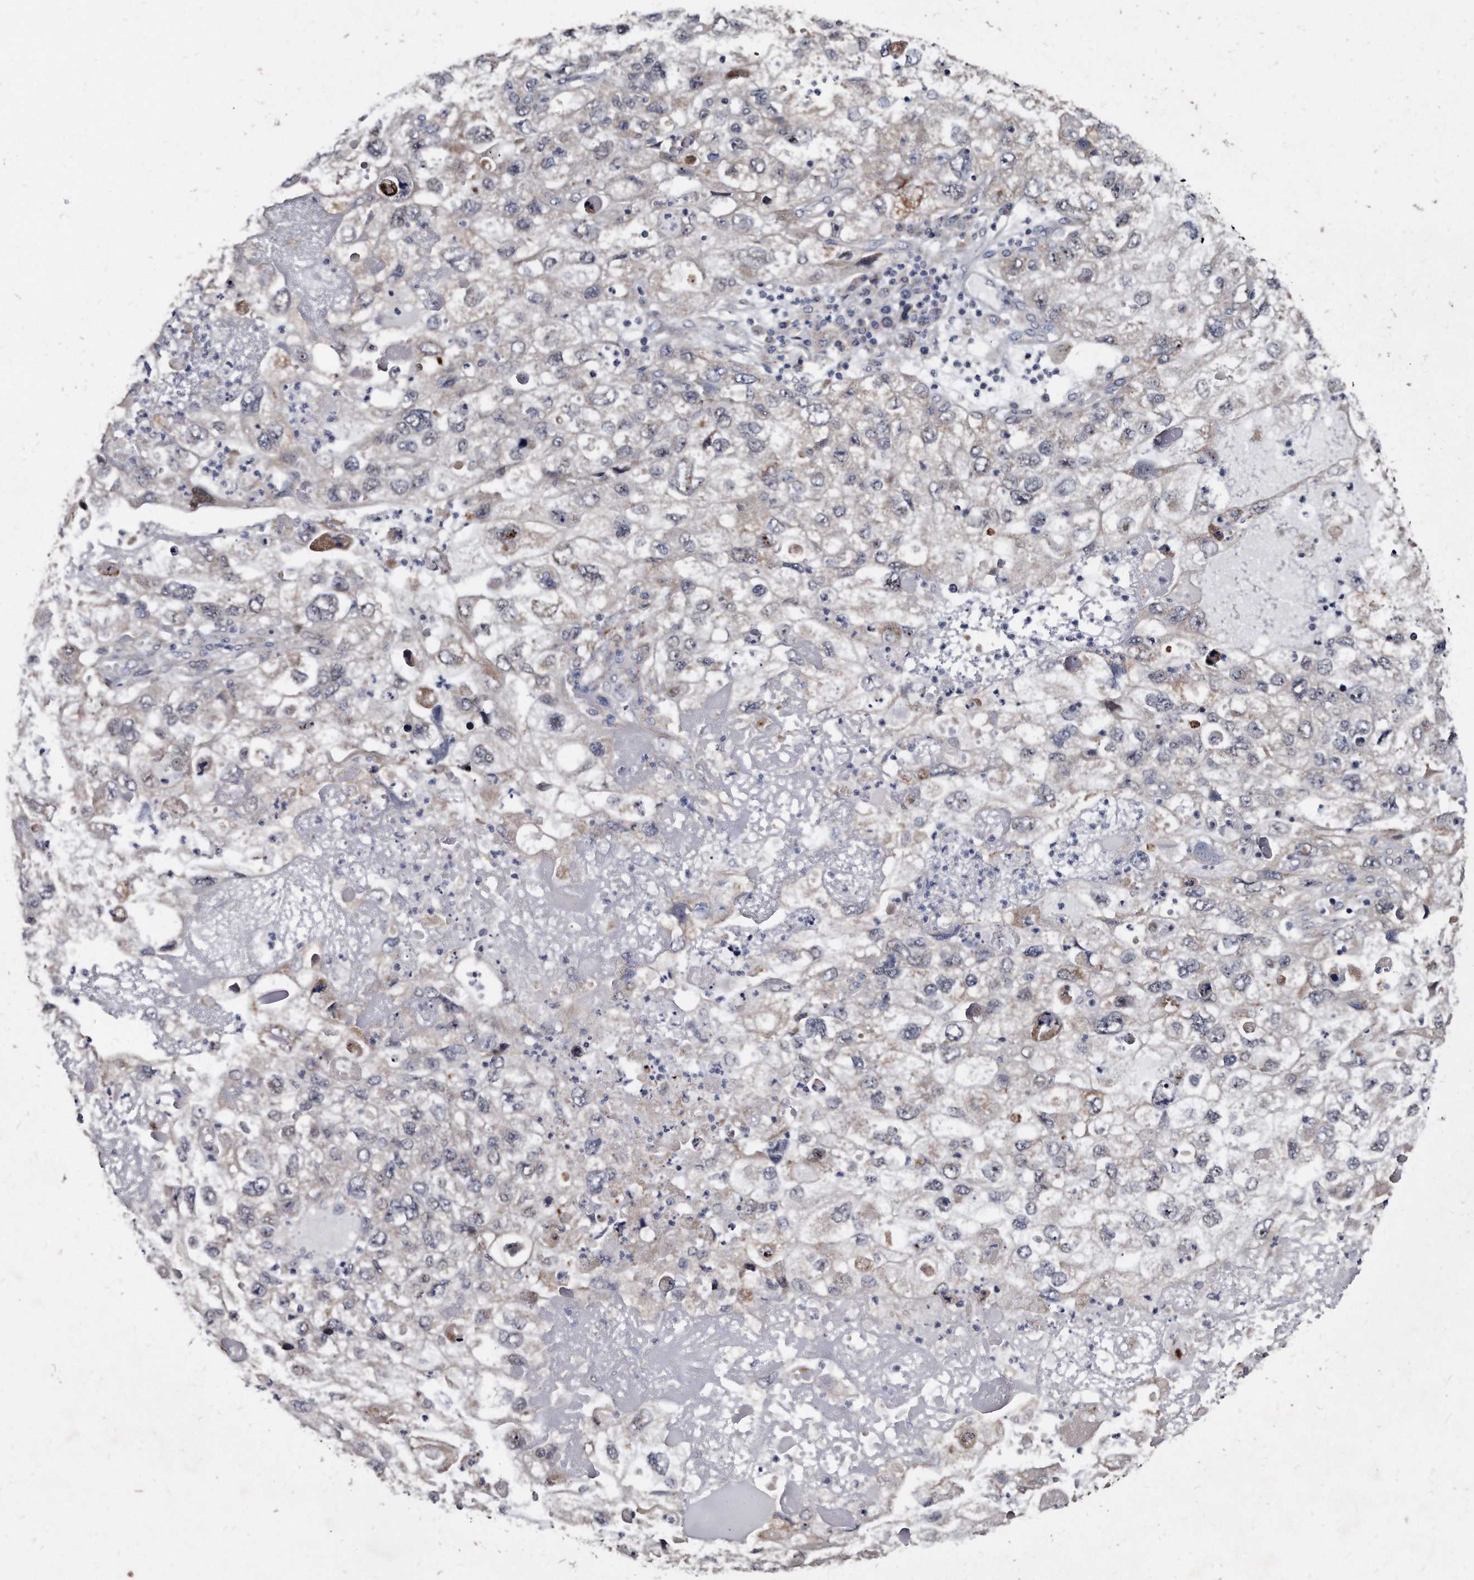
{"staining": {"intensity": "moderate", "quantity": "<25%", "location": "cytoplasmic/membranous,nuclear"}, "tissue": "endometrial cancer", "cell_type": "Tumor cells", "image_type": "cancer", "snomed": [{"axis": "morphology", "description": "Adenocarcinoma, NOS"}, {"axis": "topography", "description": "Endometrium"}], "caption": "Approximately <25% of tumor cells in human endometrial cancer show moderate cytoplasmic/membranous and nuclear protein positivity as visualized by brown immunohistochemical staining.", "gene": "KLHDC3", "patient": {"sex": "female", "age": 49}}